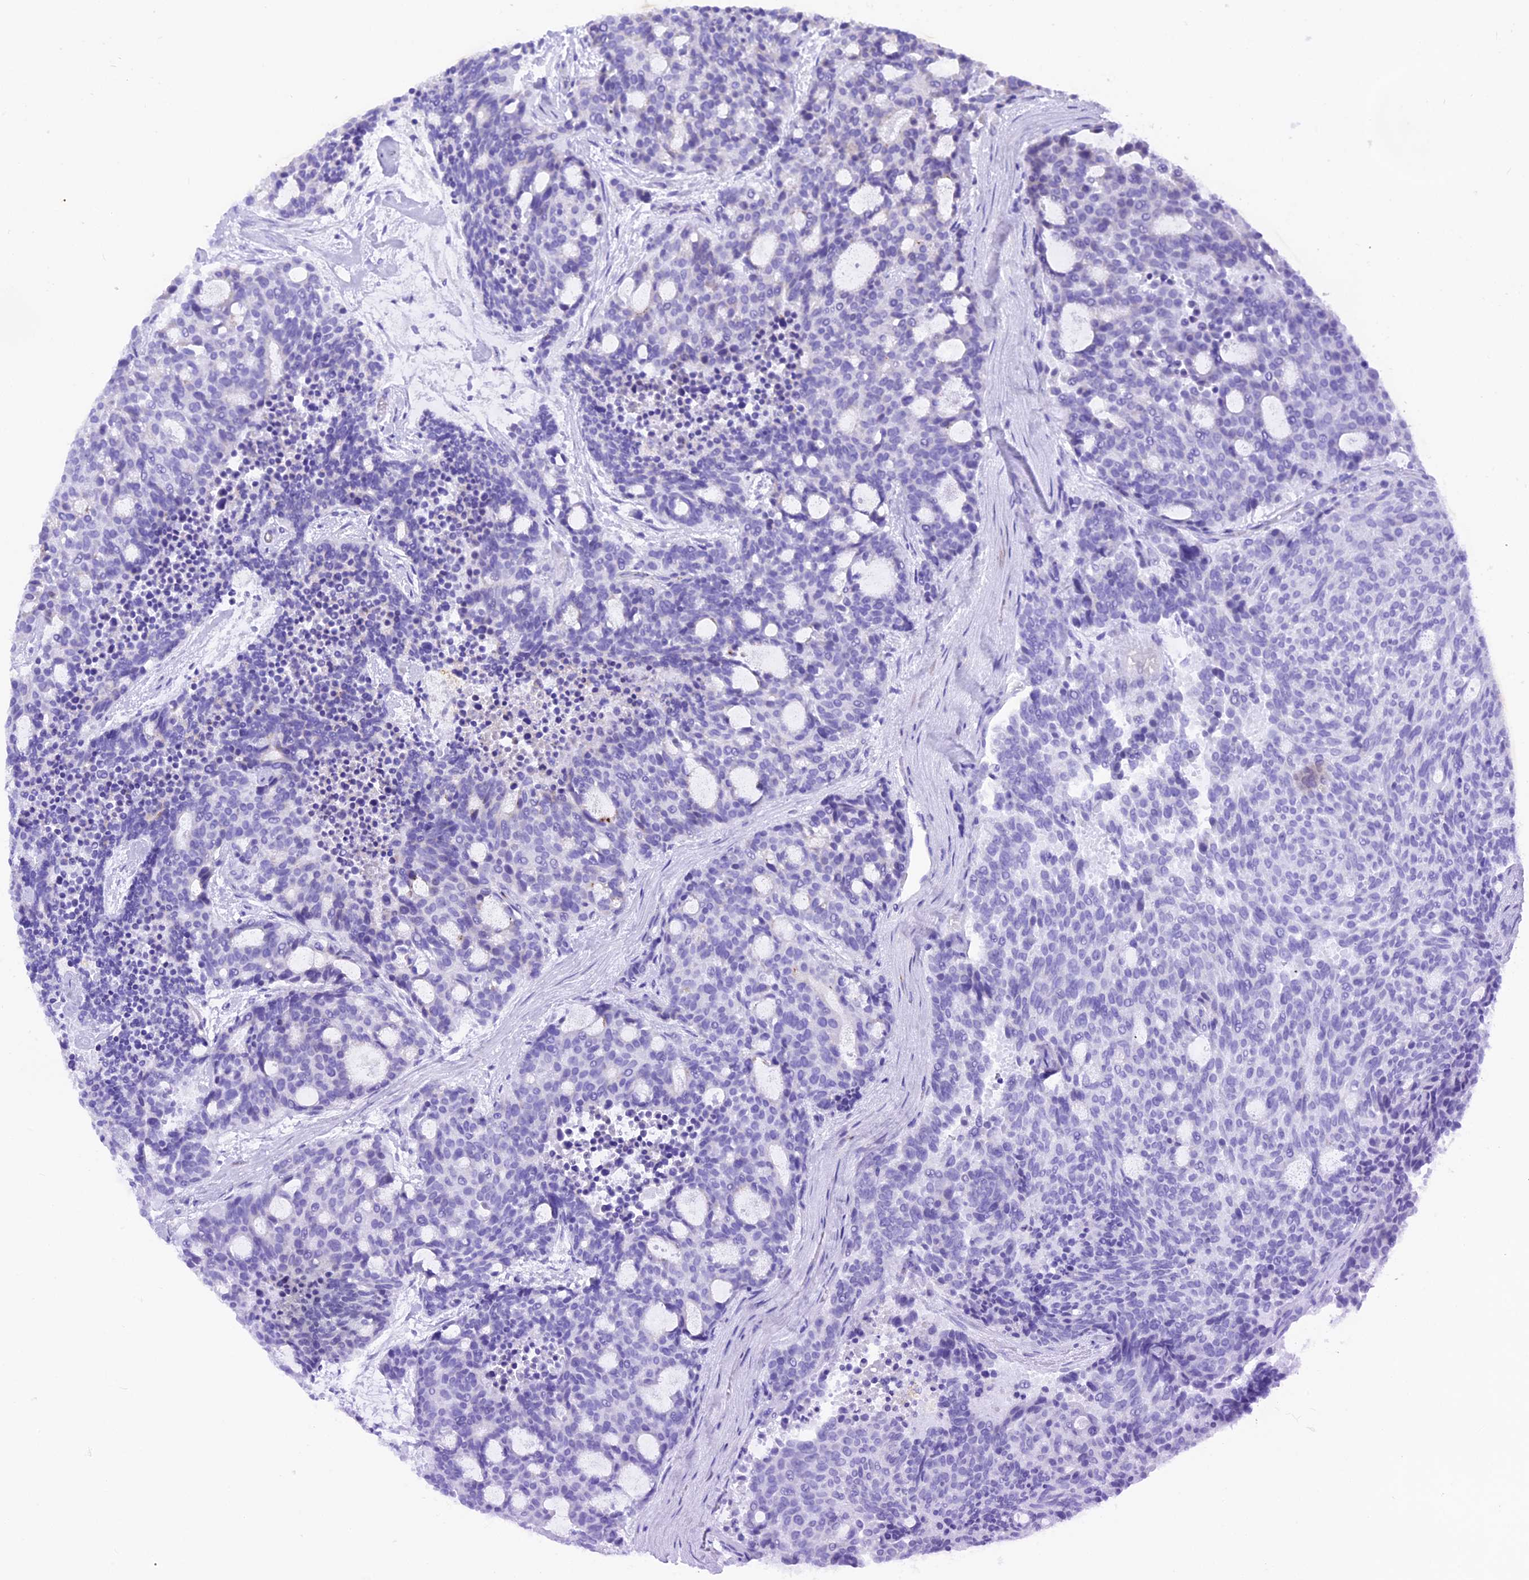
{"staining": {"intensity": "negative", "quantity": "none", "location": "none"}, "tissue": "carcinoid", "cell_type": "Tumor cells", "image_type": "cancer", "snomed": [{"axis": "morphology", "description": "Carcinoid, malignant, NOS"}, {"axis": "topography", "description": "Pancreas"}], "caption": "An immunohistochemistry histopathology image of carcinoid is shown. There is no staining in tumor cells of carcinoid. (Stains: DAB immunohistochemistry with hematoxylin counter stain, Microscopy: brightfield microscopy at high magnification).", "gene": "THRSP", "patient": {"sex": "female", "age": 54}}